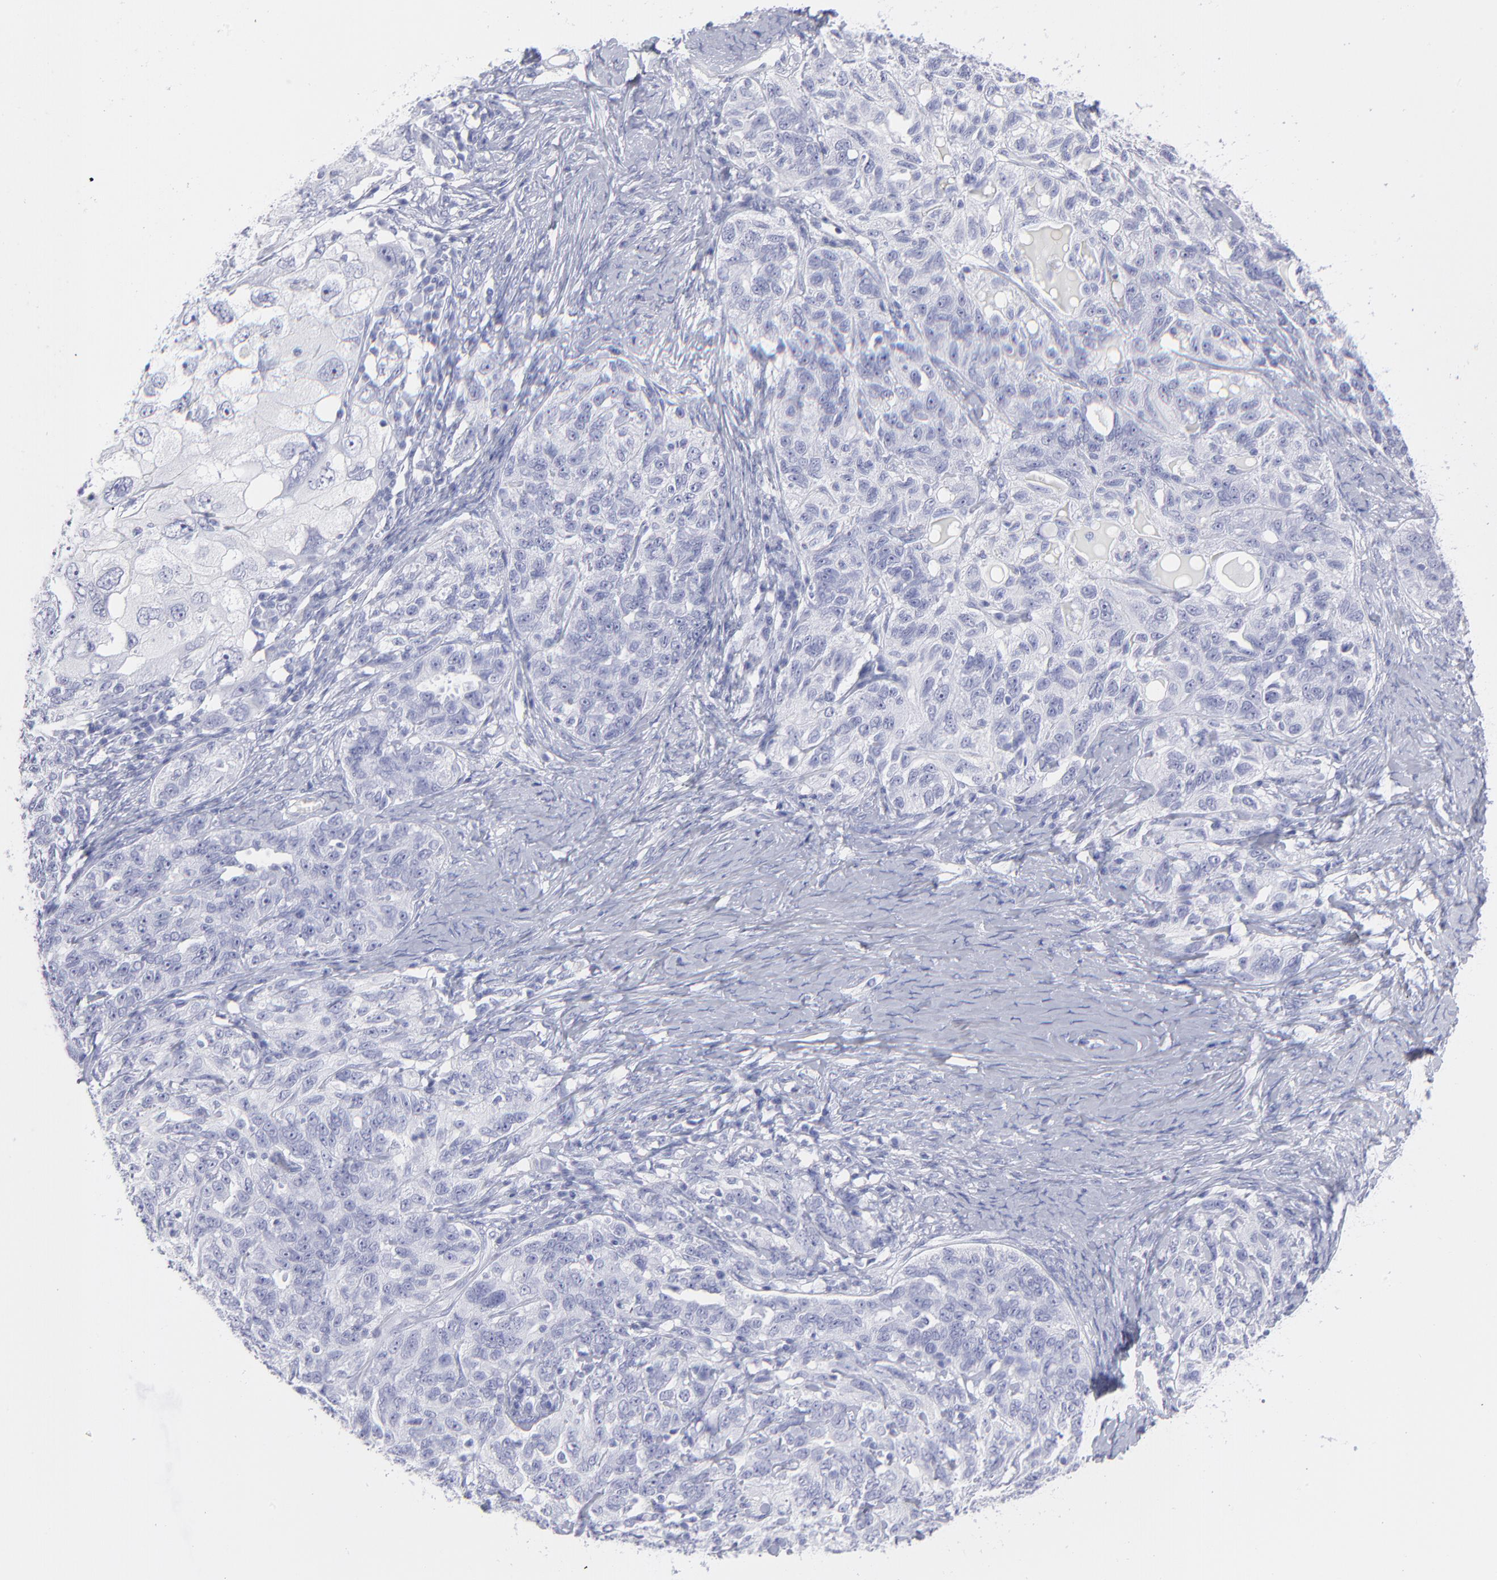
{"staining": {"intensity": "negative", "quantity": "none", "location": "none"}, "tissue": "ovarian cancer", "cell_type": "Tumor cells", "image_type": "cancer", "snomed": [{"axis": "morphology", "description": "Cystadenocarcinoma, serous, NOS"}, {"axis": "topography", "description": "Ovary"}], "caption": "High magnification brightfield microscopy of serous cystadenocarcinoma (ovarian) stained with DAB (3,3'-diaminobenzidine) (brown) and counterstained with hematoxylin (blue): tumor cells show no significant positivity.", "gene": "F13B", "patient": {"sex": "female", "age": 82}}